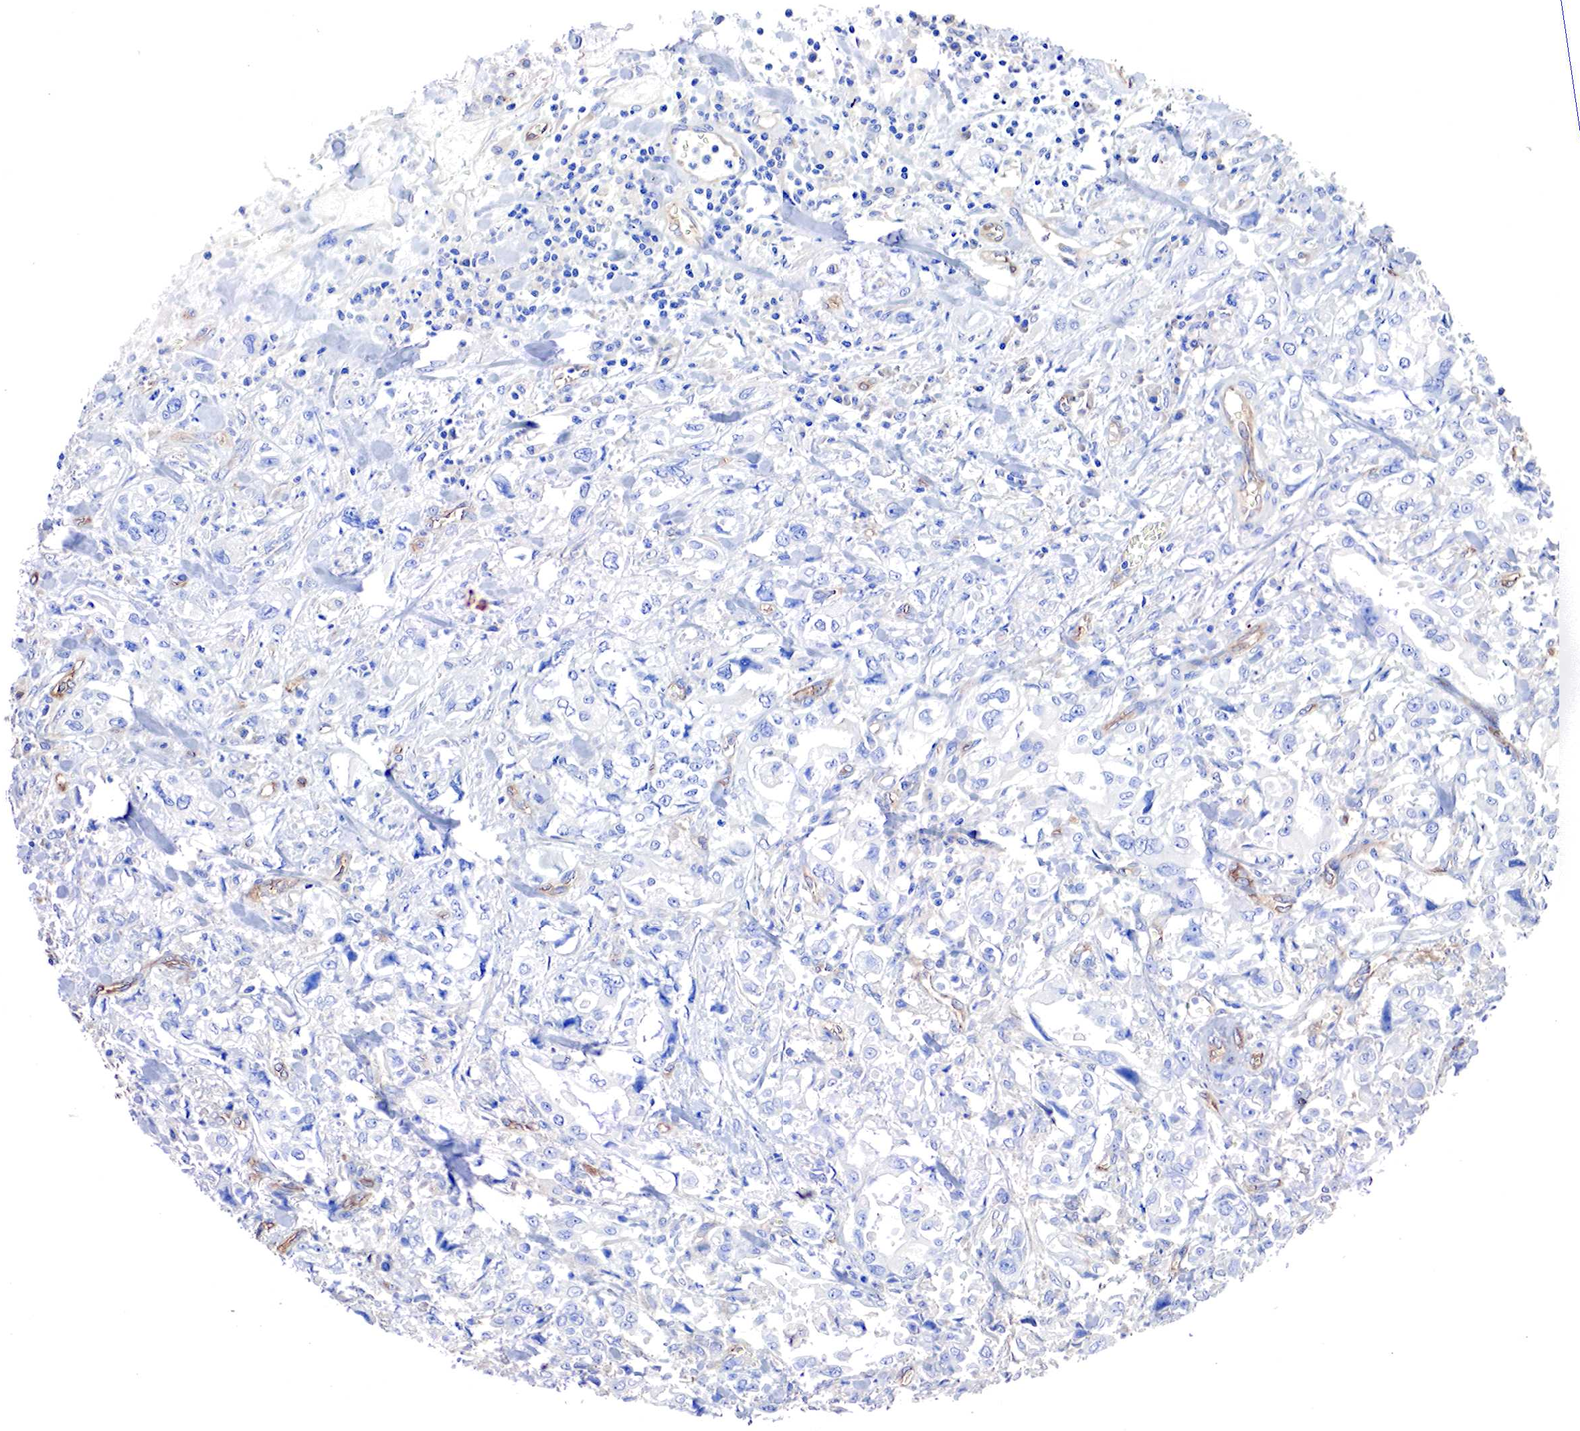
{"staining": {"intensity": "negative", "quantity": "none", "location": "none"}, "tissue": "stomach cancer", "cell_type": "Tumor cells", "image_type": "cancer", "snomed": [{"axis": "morphology", "description": "Adenocarcinoma, NOS"}, {"axis": "topography", "description": "Pancreas"}, {"axis": "topography", "description": "Stomach, upper"}], "caption": "Immunohistochemistry photomicrograph of adenocarcinoma (stomach) stained for a protein (brown), which demonstrates no staining in tumor cells.", "gene": "RDX", "patient": {"sex": "male", "age": 77}}